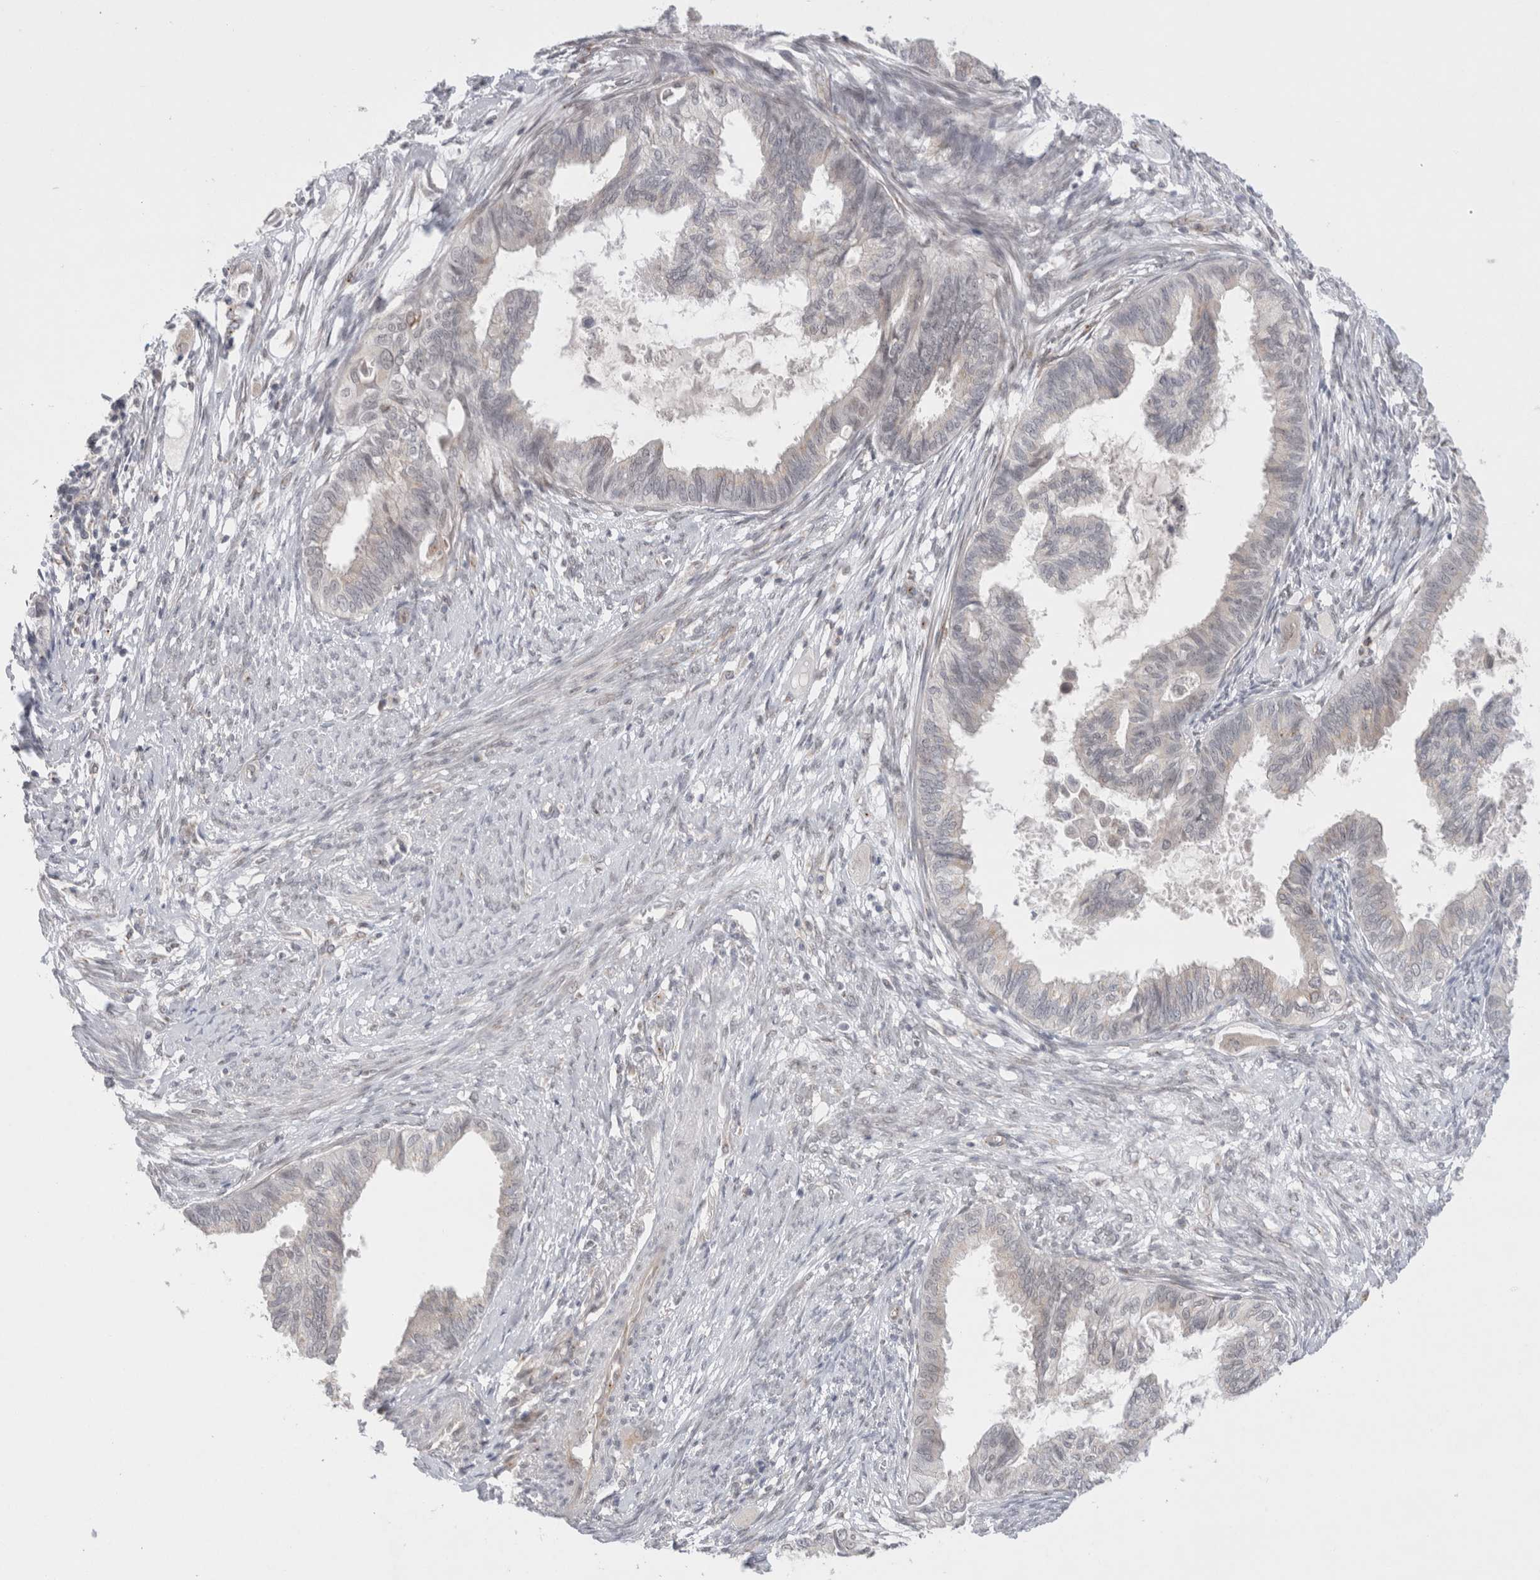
{"staining": {"intensity": "negative", "quantity": "none", "location": "none"}, "tissue": "cervical cancer", "cell_type": "Tumor cells", "image_type": "cancer", "snomed": [{"axis": "morphology", "description": "Normal tissue, NOS"}, {"axis": "morphology", "description": "Adenocarcinoma, NOS"}, {"axis": "topography", "description": "Cervix"}, {"axis": "topography", "description": "Endometrium"}], "caption": "Immunohistochemistry (IHC) photomicrograph of neoplastic tissue: cervical adenocarcinoma stained with DAB (3,3'-diaminobenzidine) exhibits no significant protein expression in tumor cells.", "gene": "BICD2", "patient": {"sex": "female", "age": 86}}